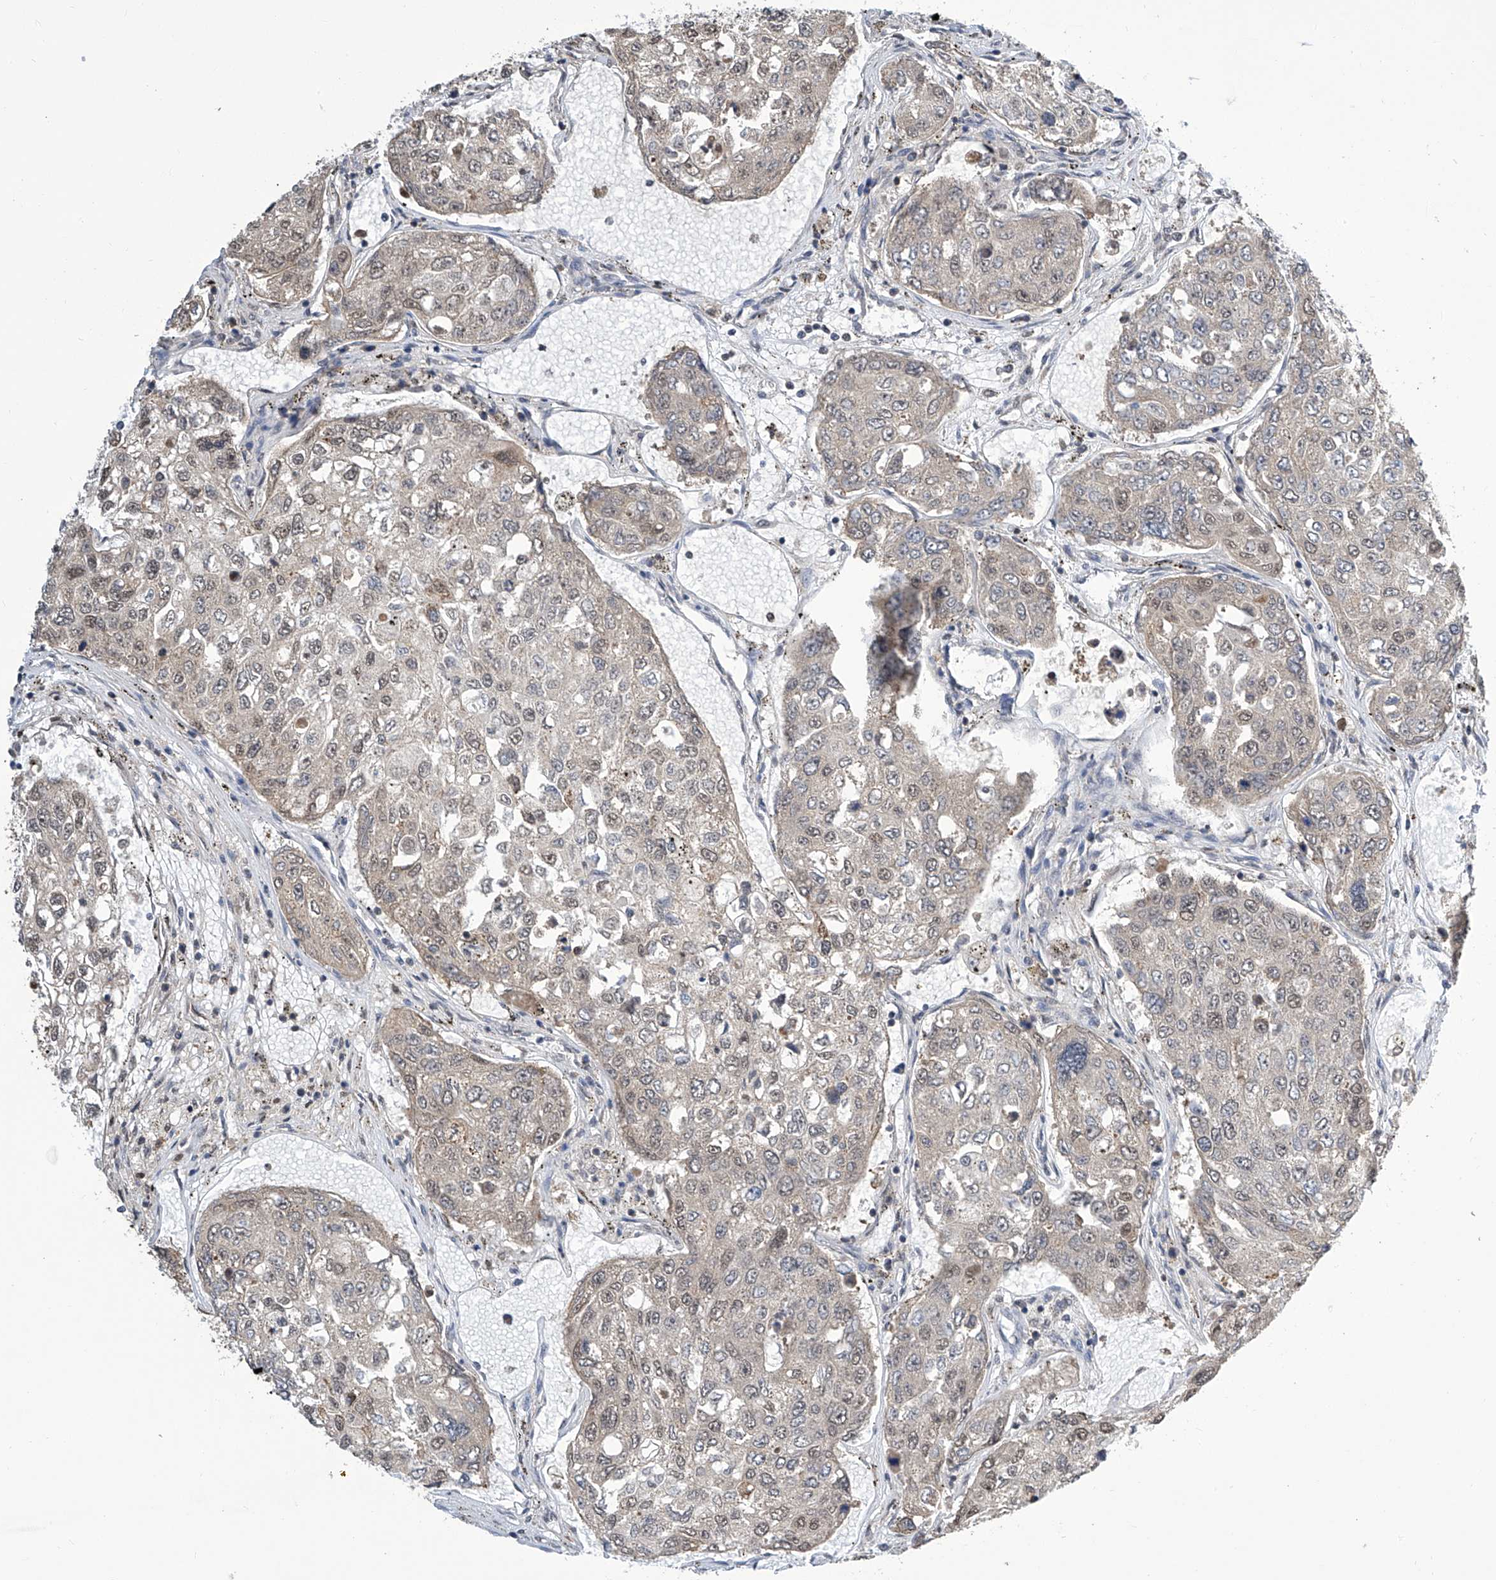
{"staining": {"intensity": "weak", "quantity": "25%-75%", "location": "nuclear"}, "tissue": "urothelial cancer", "cell_type": "Tumor cells", "image_type": "cancer", "snomed": [{"axis": "morphology", "description": "Urothelial carcinoma, High grade"}, {"axis": "topography", "description": "Lymph node"}, {"axis": "topography", "description": "Urinary bladder"}], "caption": "Urothelial cancer tissue demonstrates weak nuclear positivity in about 25%-75% of tumor cells", "gene": "SREBF2", "patient": {"sex": "male", "age": 51}}